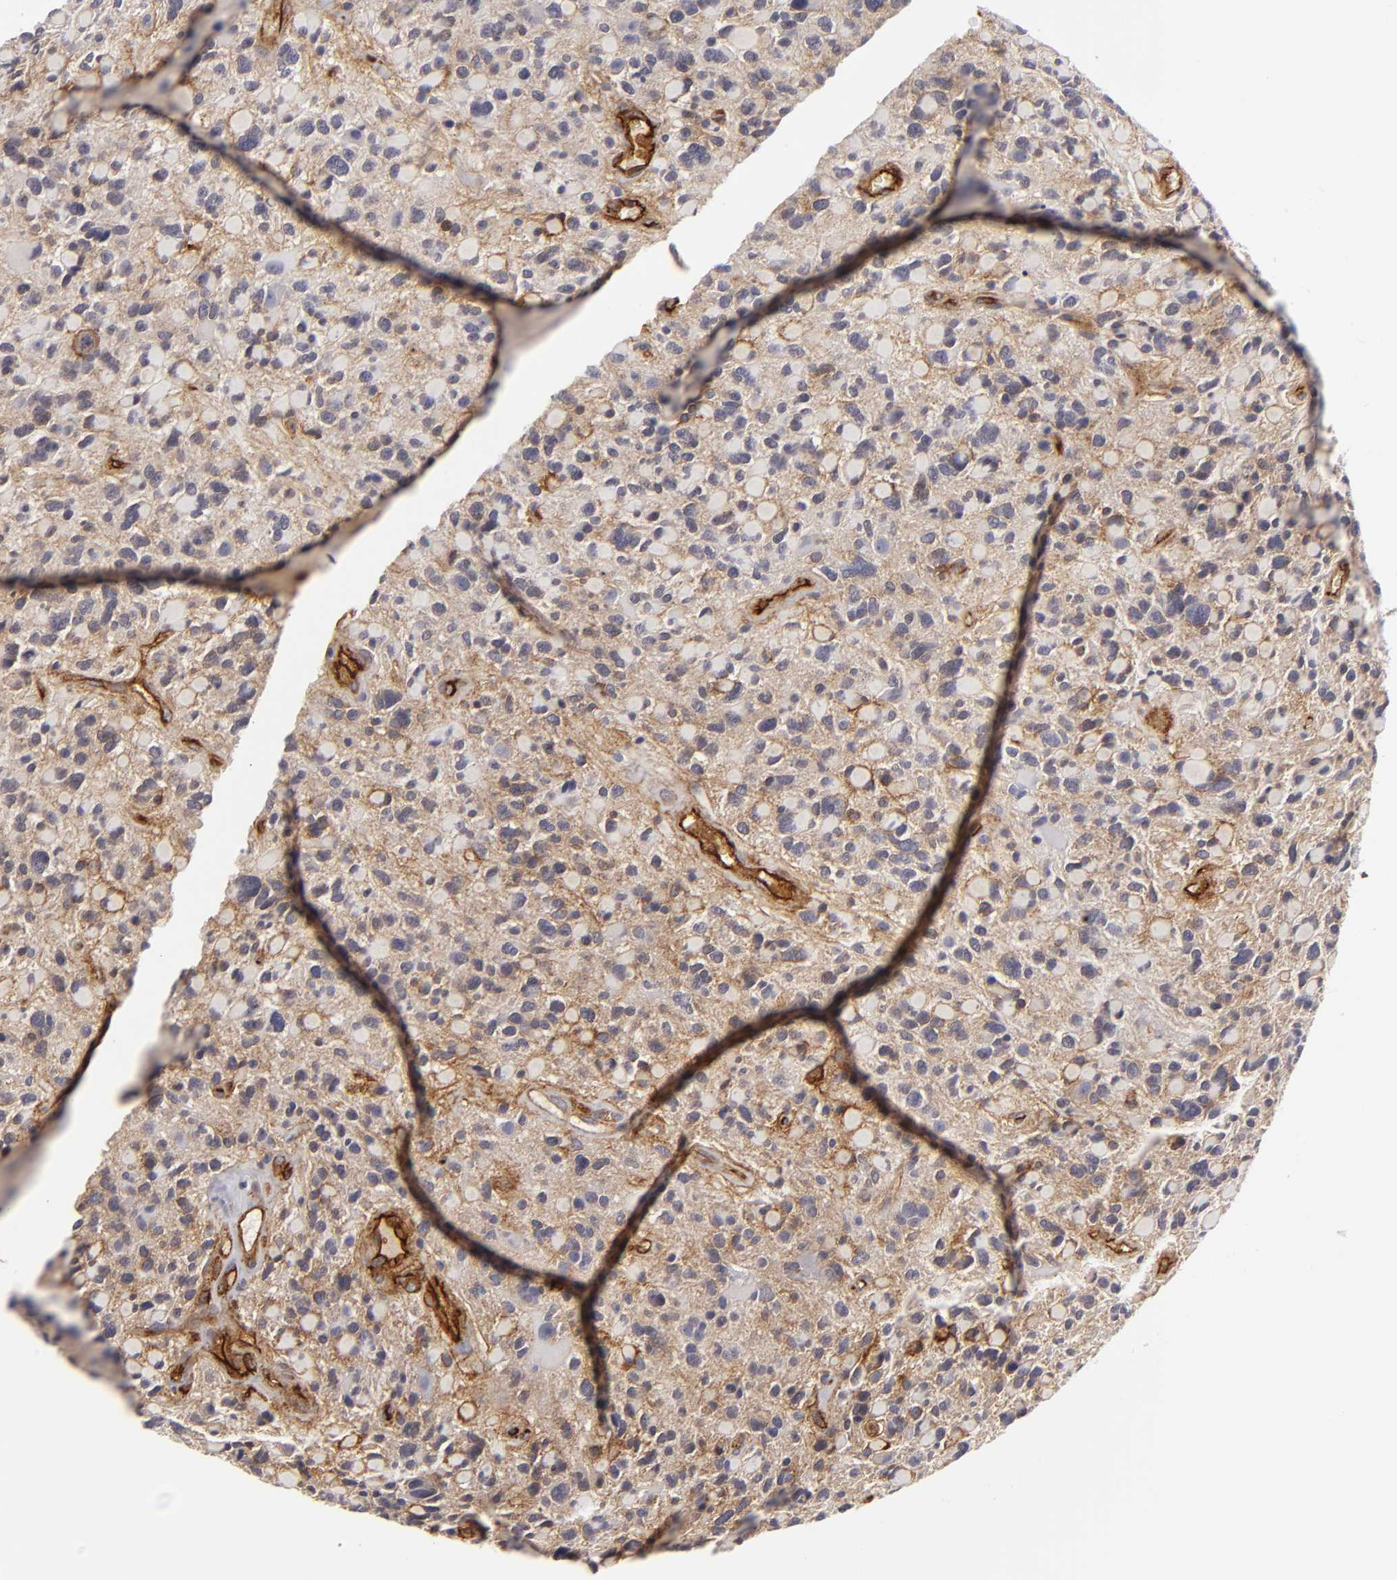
{"staining": {"intensity": "moderate", "quantity": ">75%", "location": "cytoplasmic/membranous"}, "tissue": "glioma", "cell_type": "Tumor cells", "image_type": "cancer", "snomed": [{"axis": "morphology", "description": "Glioma, malignant, High grade"}, {"axis": "topography", "description": "Brain"}], "caption": "Moderate cytoplasmic/membranous protein expression is identified in about >75% of tumor cells in glioma. The staining was performed using DAB to visualize the protein expression in brown, while the nuclei were stained in blue with hematoxylin (Magnification: 20x).", "gene": "MCAM", "patient": {"sex": "female", "age": 37}}